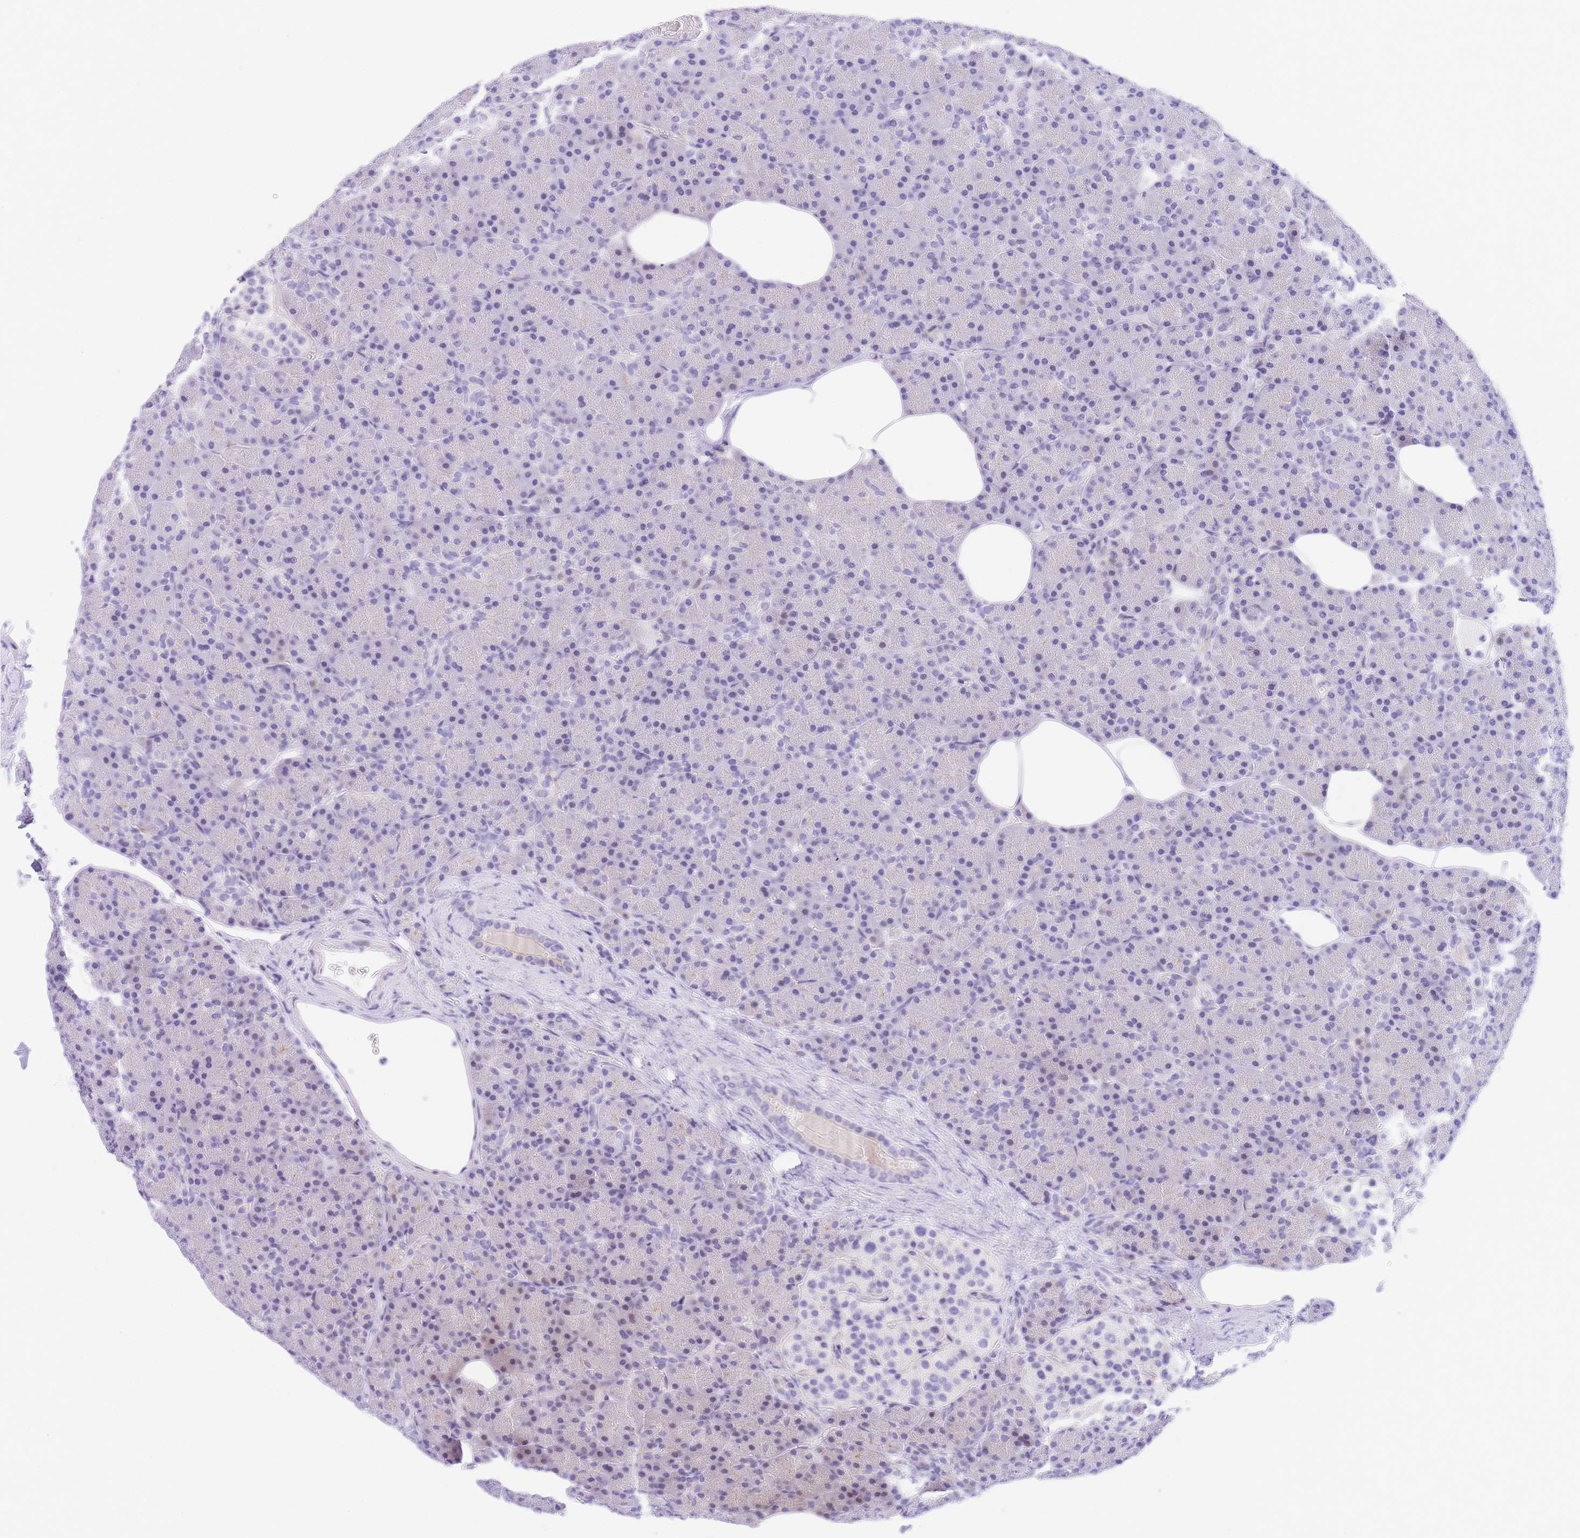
{"staining": {"intensity": "negative", "quantity": "none", "location": "none"}, "tissue": "pancreas", "cell_type": "Exocrine glandular cells", "image_type": "normal", "snomed": [{"axis": "morphology", "description": "Normal tissue, NOS"}, {"axis": "topography", "description": "Pancreas"}], "caption": "This is a histopathology image of immunohistochemistry staining of benign pancreas, which shows no expression in exocrine glandular cells. (Brightfield microscopy of DAB (3,3'-diaminobenzidine) immunohistochemistry (IHC) at high magnification).", "gene": "TIFAB", "patient": {"sex": "female", "age": 43}}